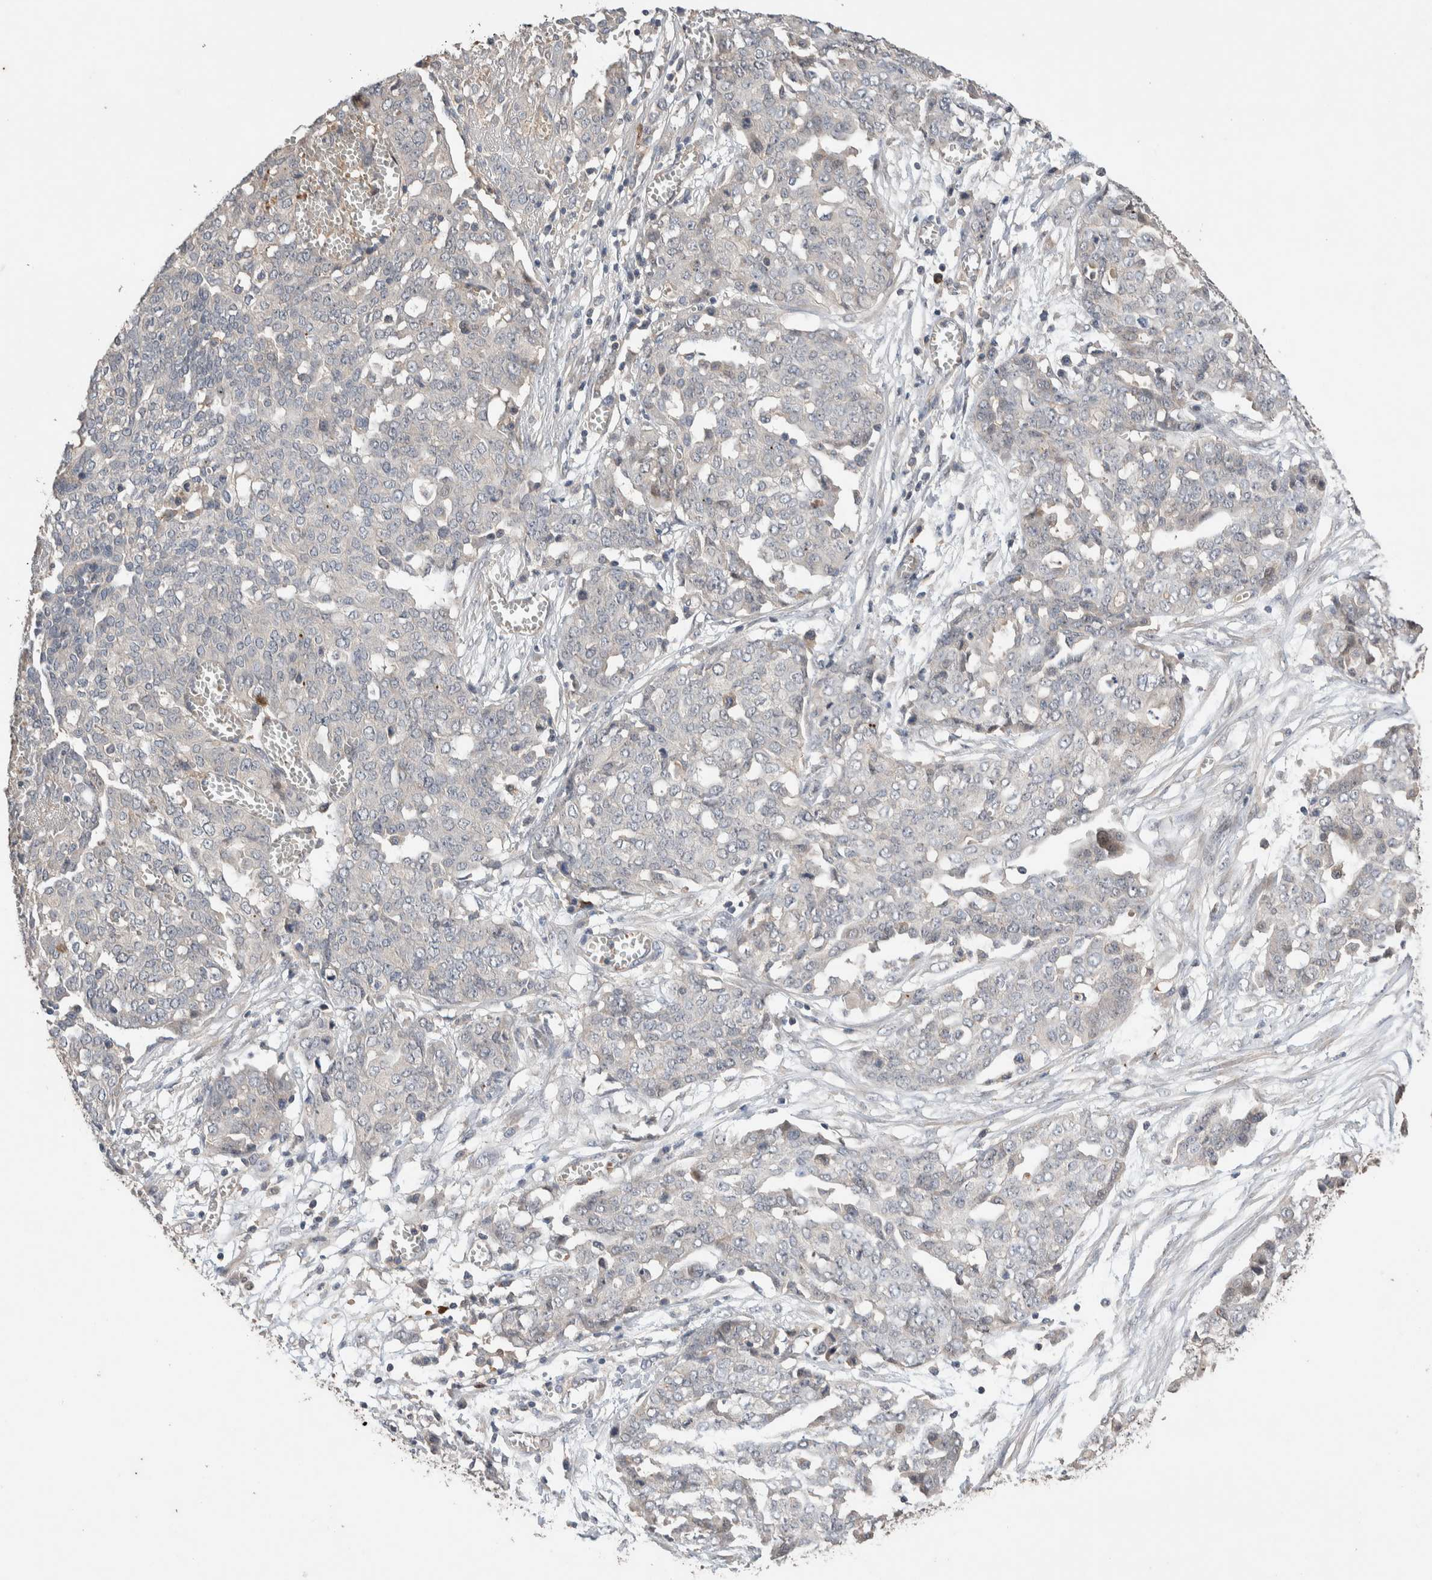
{"staining": {"intensity": "negative", "quantity": "none", "location": "none"}, "tissue": "ovarian cancer", "cell_type": "Tumor cells", "image_type": "cancer", "snomed": [{"axis": "morphology", "description": "Cystadenocarcinoma, serous, NOS"}, {"axis": "topography", "description": "Soft tissue"}, {"axis": "topography", "description": "Ovary"}], "caption": "Ovarian cancer was stained to show a protein in brown. There is no significant expression in tumor cells. The staining is performed using DAB (3,3'-diaminobenzidine) brown chromogen with nuclei counter-stained in using hematoxylin.", "gene": "WDR91", "patient": {"sex": "female", "age": 57}}